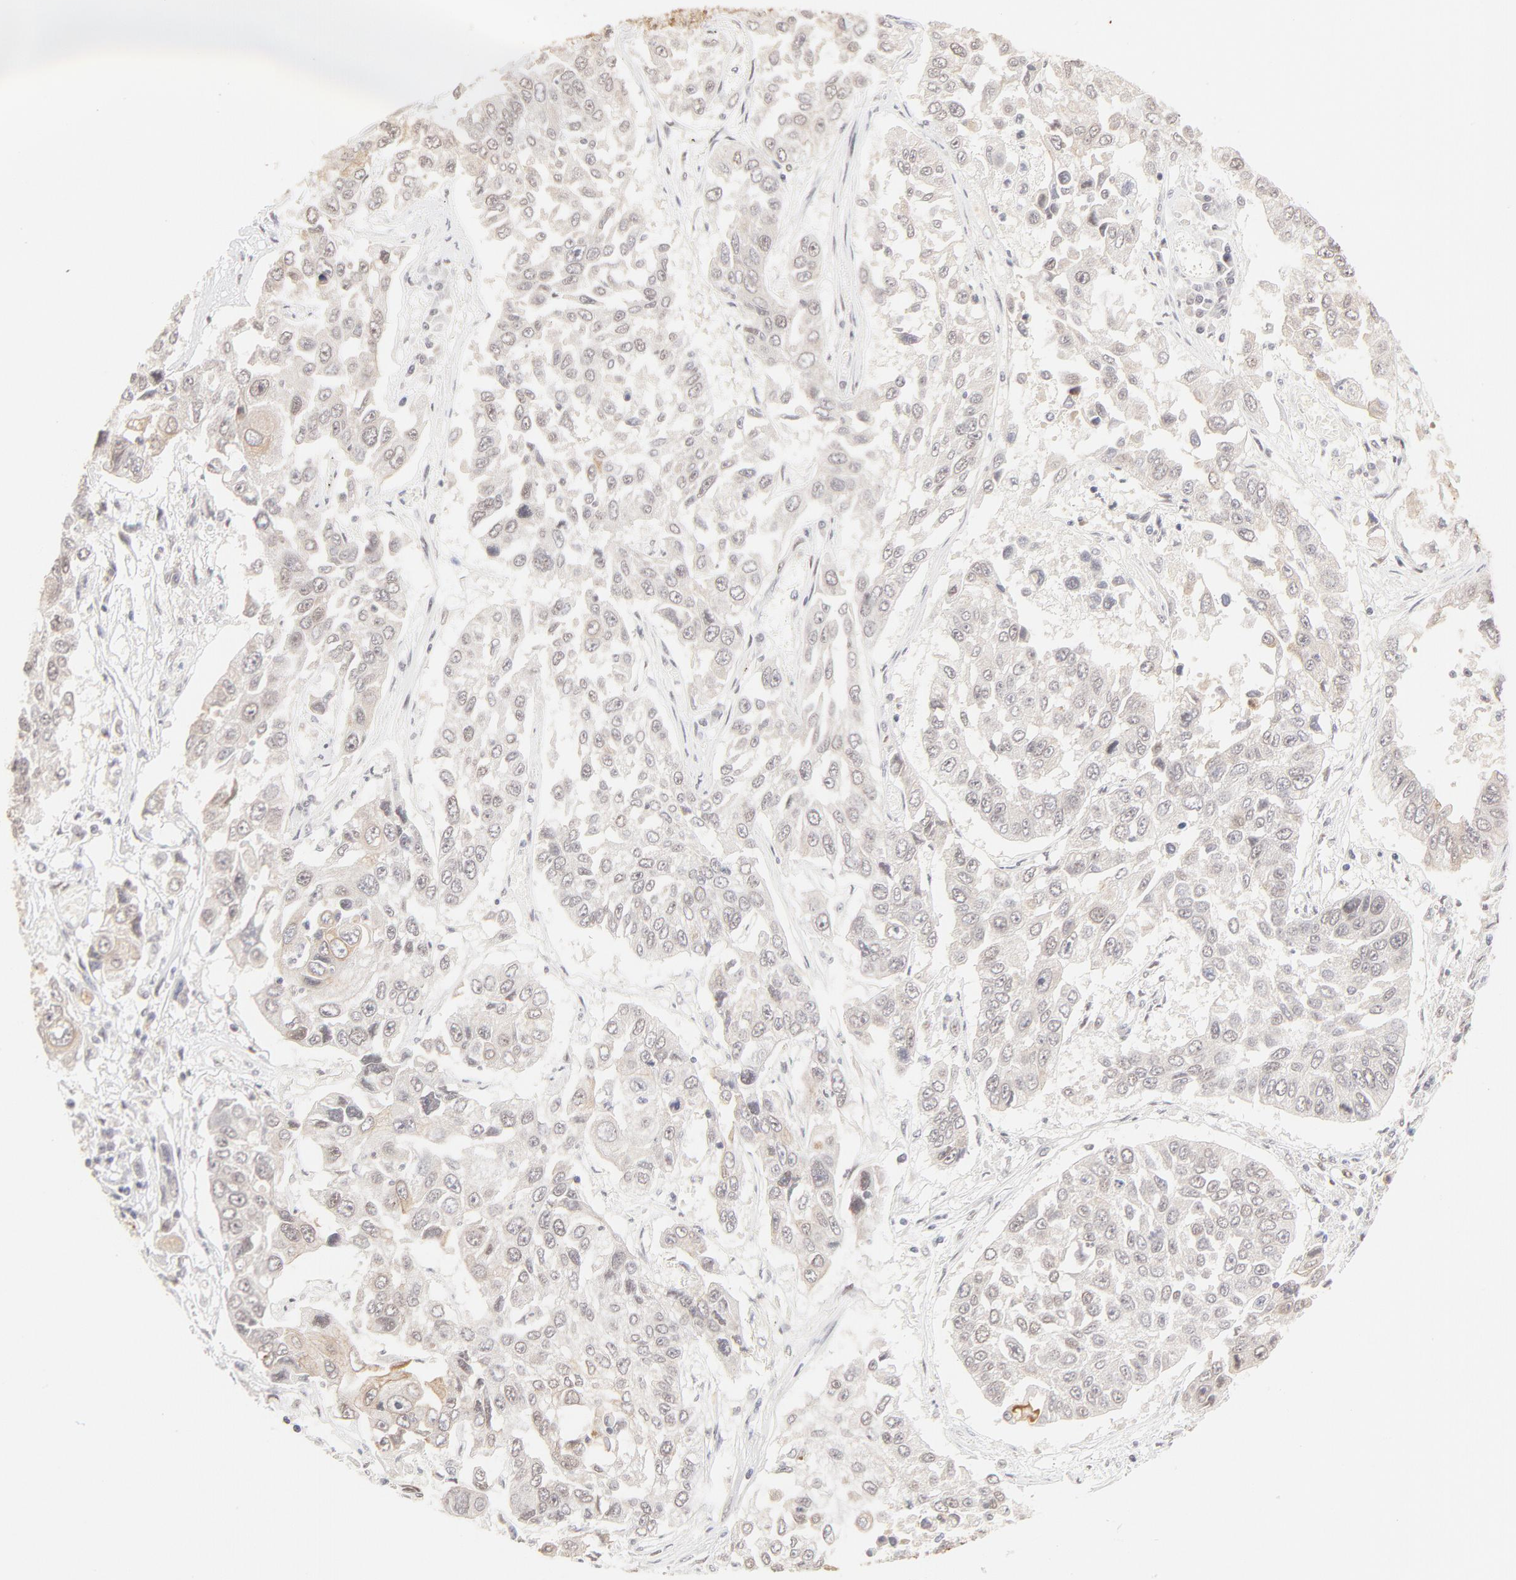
{"staining": {"intensity": "weak", "quantity": "25%-75%", "location": "cytoplasmic/membranous"}, "tissue": "lung cancer", "cell_type": "Tumor cells", "image_type": "cancer", "snomed": [{"axis": "morphology", "description": "Squamous cell carcinoma, NOS"}, {"axis": "topography", "description": "Lung"}], "caption": "The image shows a brown stain indicating the presence of a protein in the cytoplasmic/membranous of tumor cells in lung squamous cell carcinoma.", "gene": "PBX3", "patient": {"sex": "male", "age": 71}}